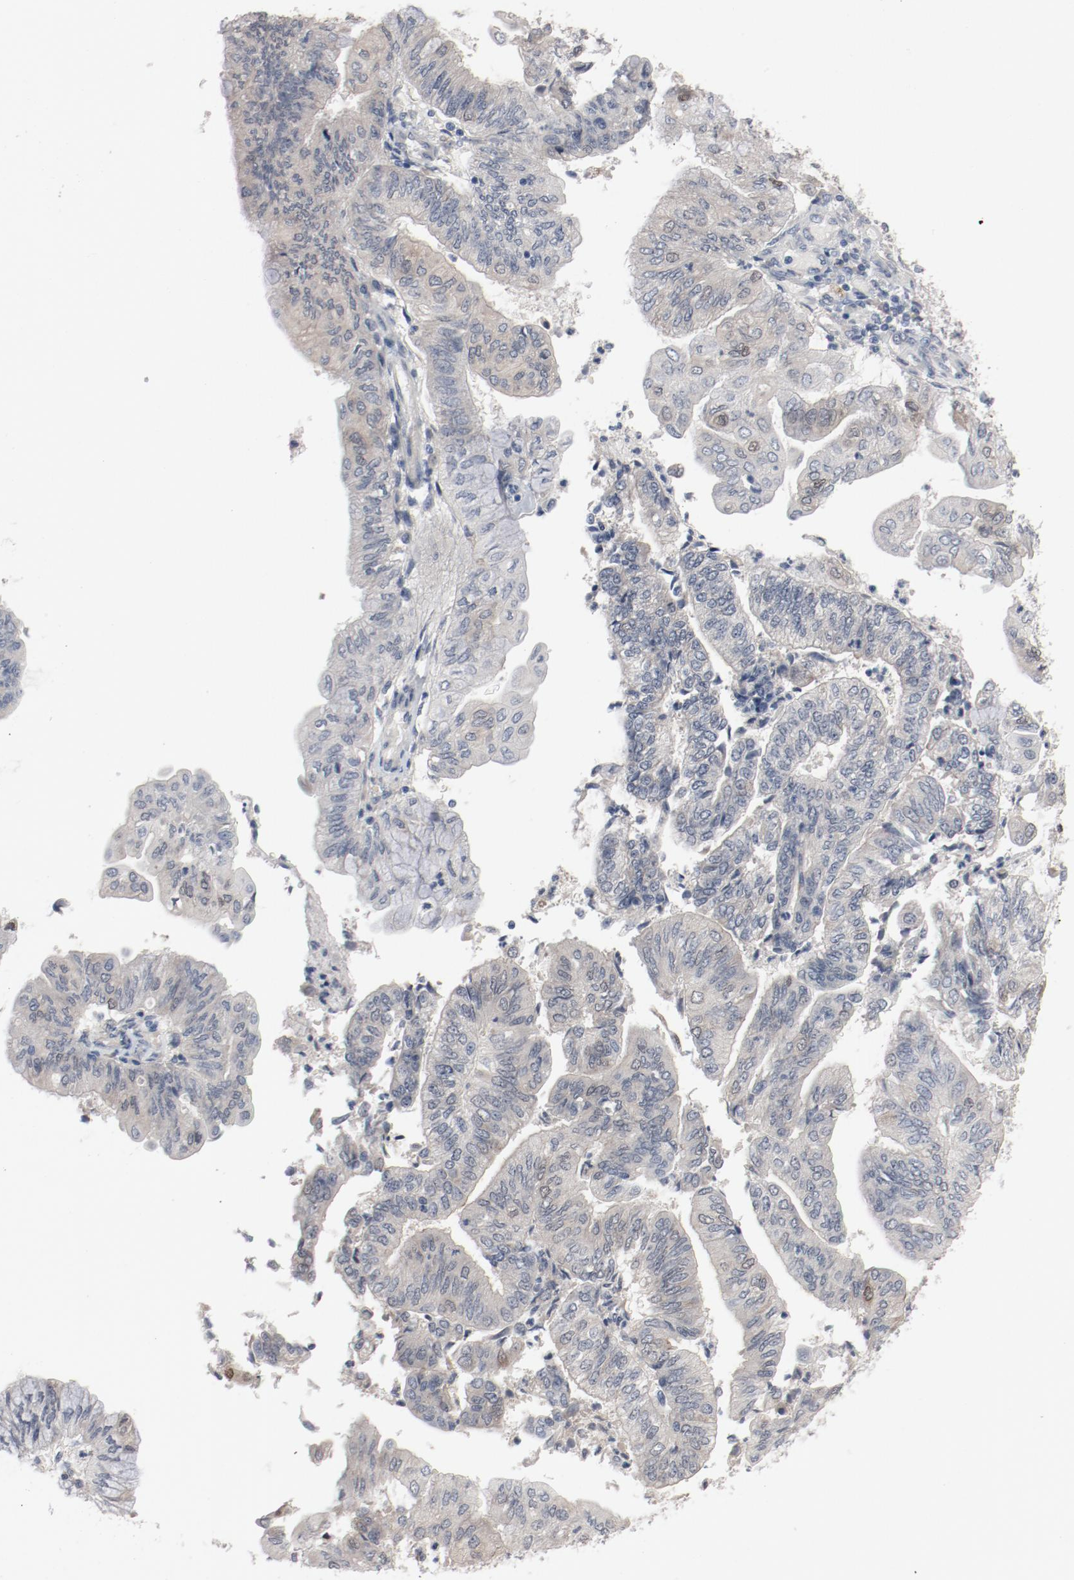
{"staining": {"intensity": "weak", "quantity": ">75%", "location": "cytoplasmic/membranous"}, "tissue": "endometrial cancer", "cell_type": "Tumor cells", "image_type": "cancer", "snomed": [{"axis": "morphology", "description": "Adenocarcinoma, NOS"}, {"axis": "topography", "description": "Endometrium"}], "caption": "Immunohistochemical staining of human endometrial cancer demonstrates low levels of weak cytoplasmic/membranous staining in approximately >75% of tumor cells.", "gene": "DNAL4", "patient": {"sex": "female", "age": 59}}